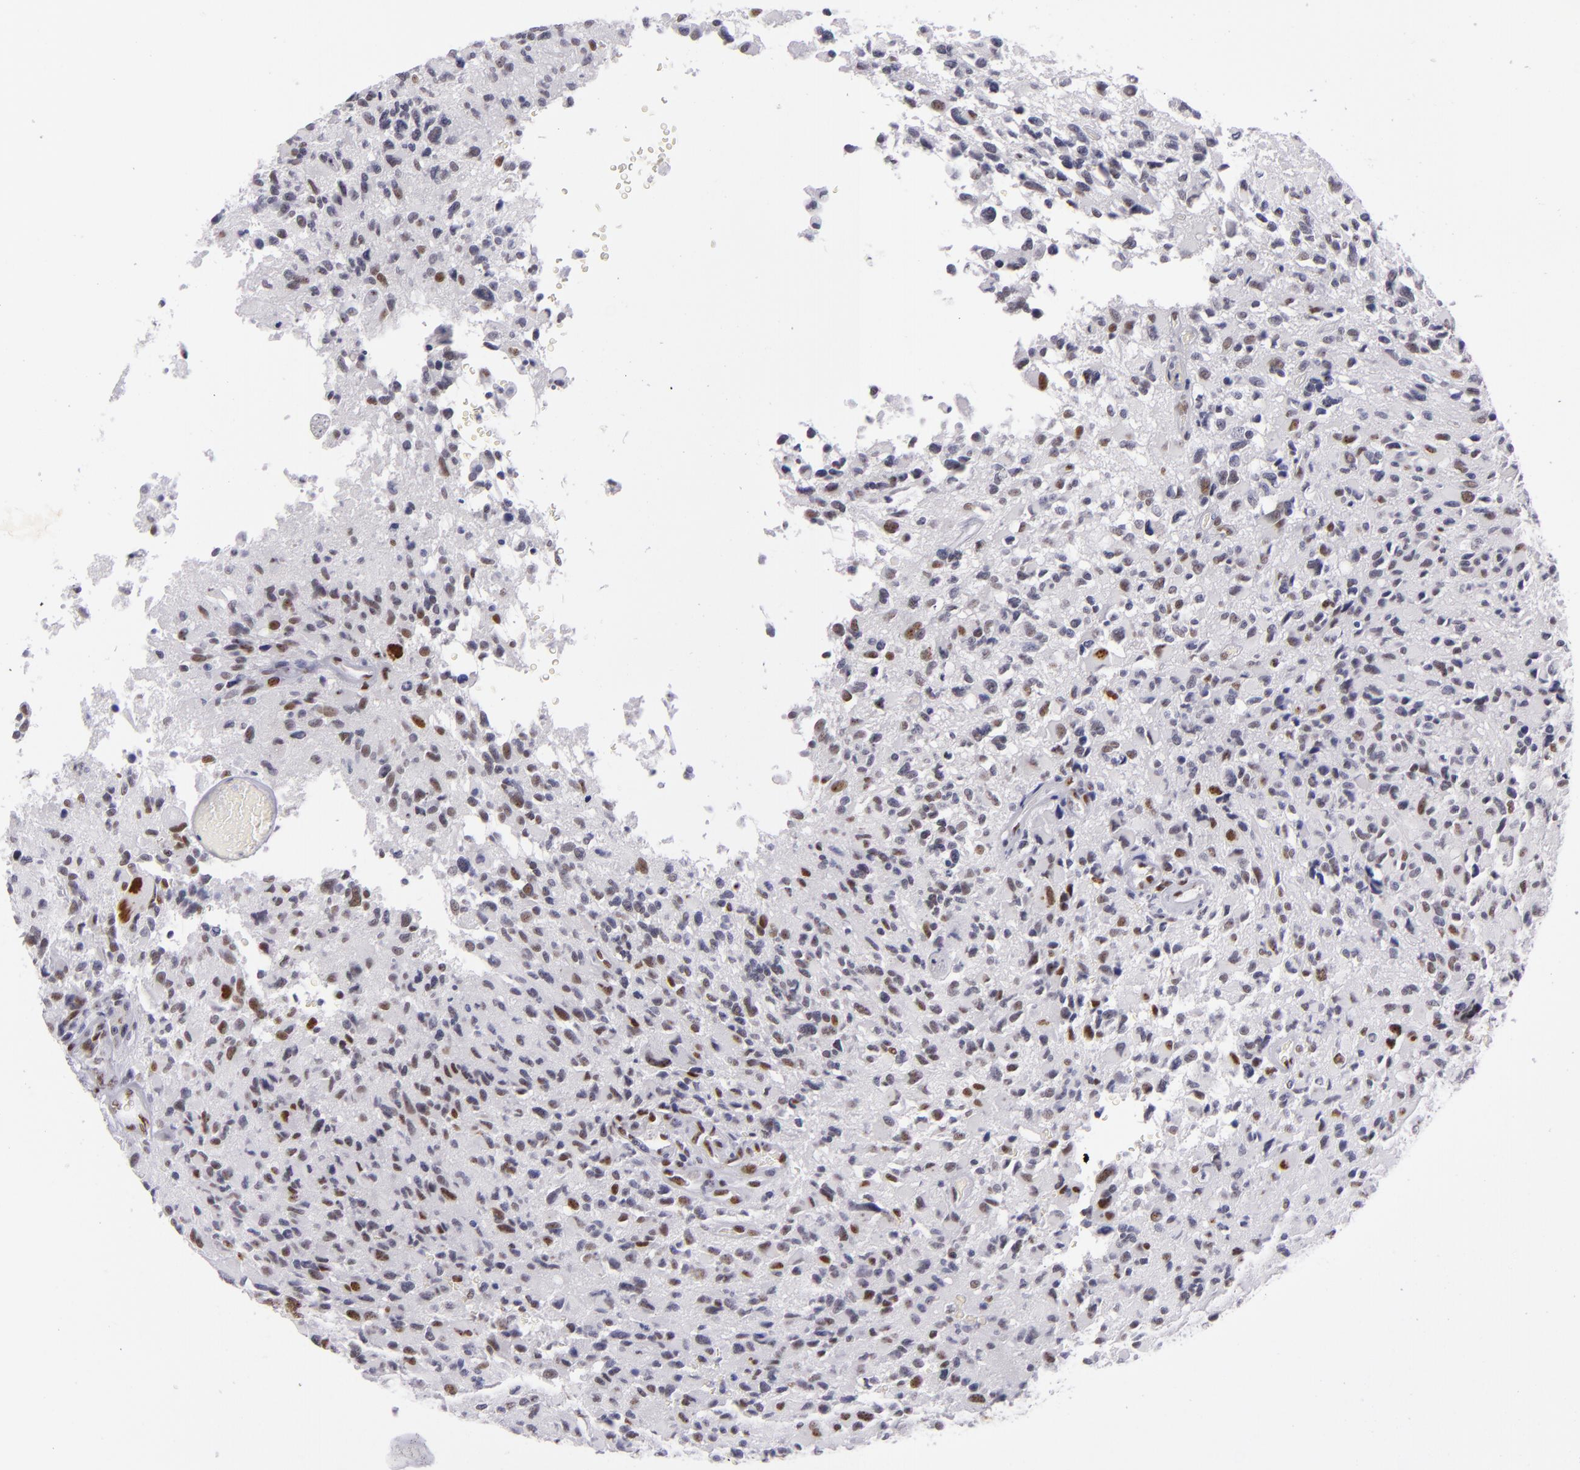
{"staining": {"intensity": "weak", "quantity": "<25%", "location": "nuclear"}, "tissue": "glioma", "cell_type": "Tumor cells", "image_type": "cancer", "snomed": [{"axis": "morphology", "description": "Glioma, malignant, High grade"}, {"axis": "topography", "description": "Brain"}], "caption": "Immunohistochemistry (IHC) of human glioma exhibits no expression in tumor cells.", "gene": "TOP3A", "patient": {"sex": "male", "age": 69}}